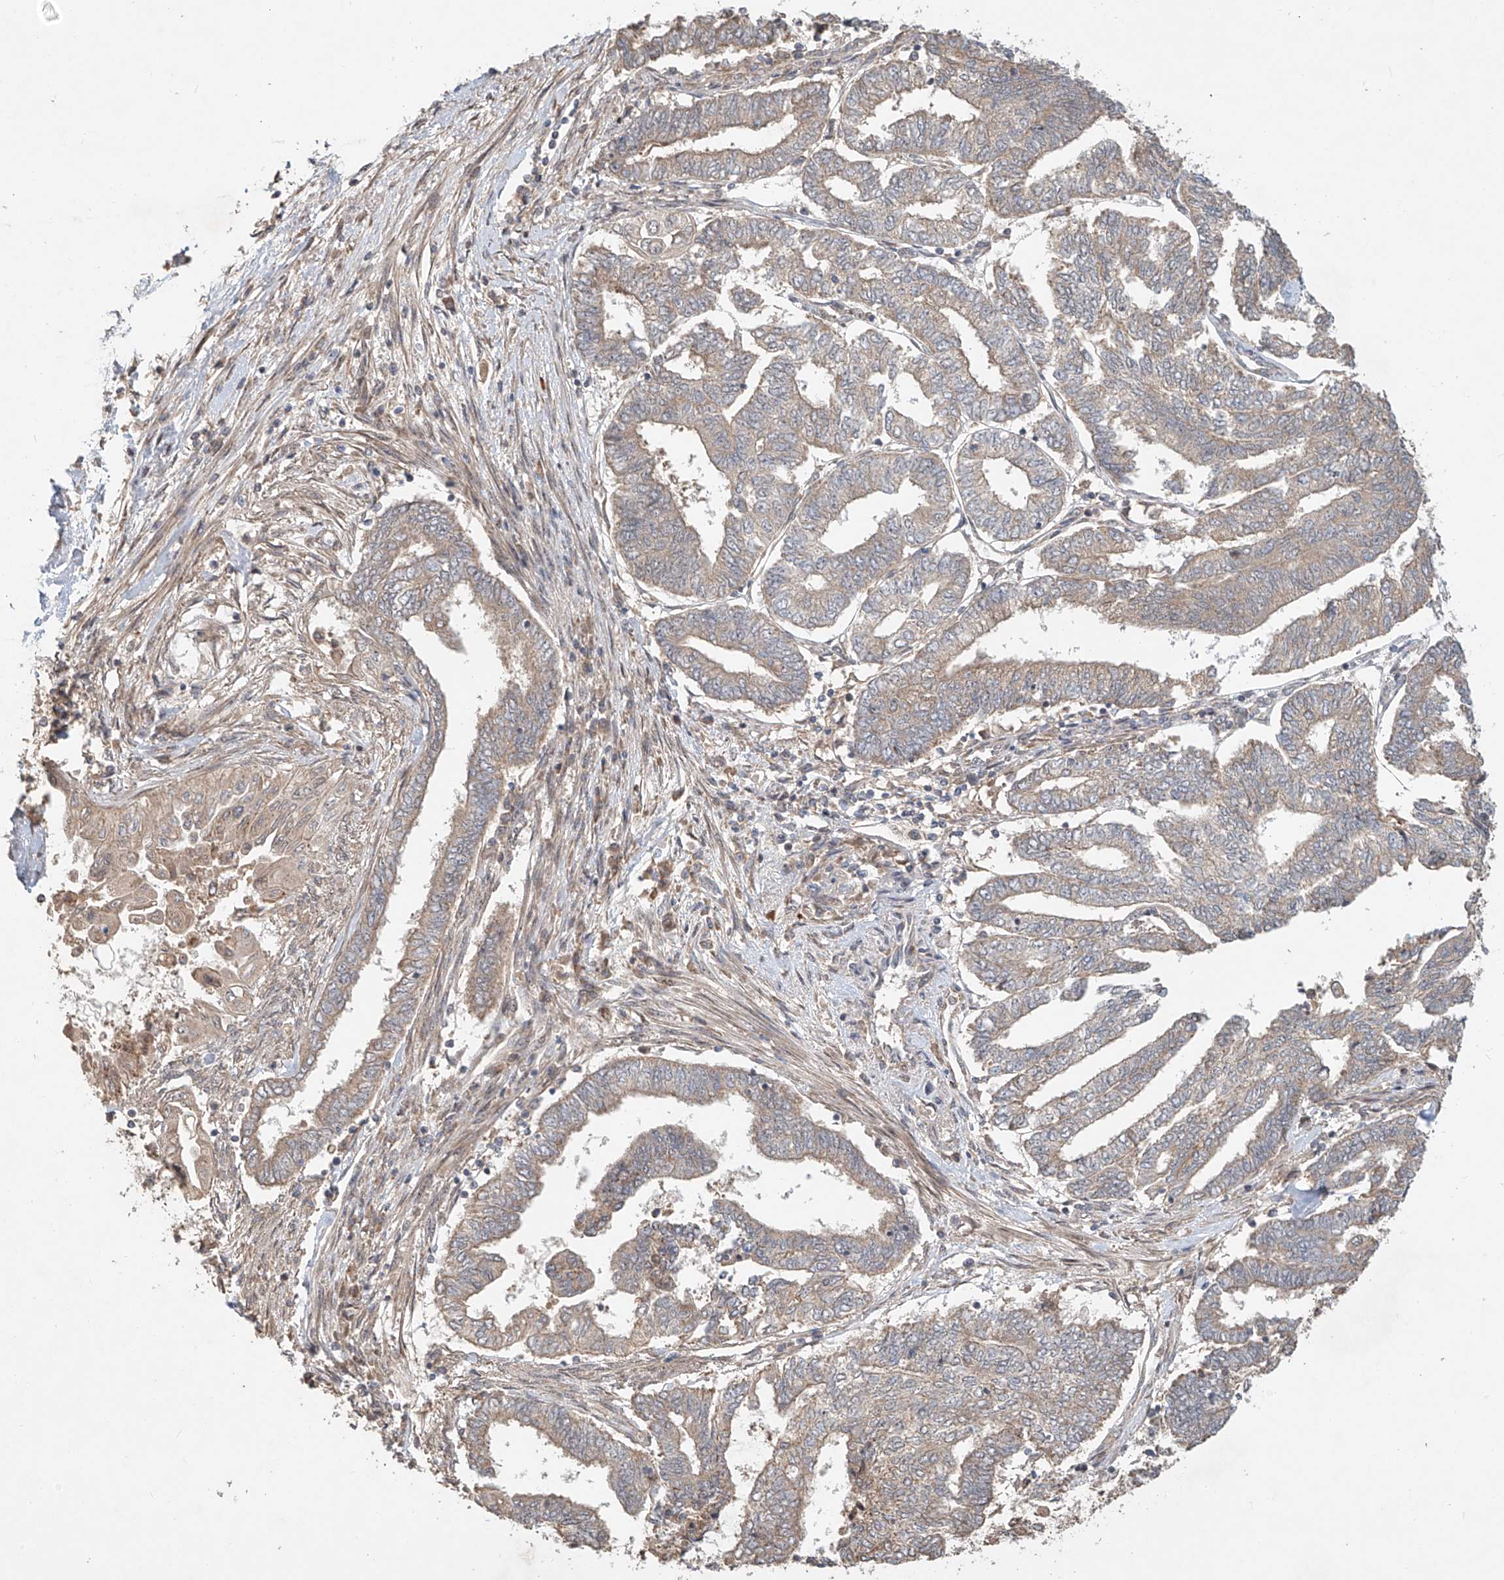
{"staining": {"intensity": "weak", "quantity": "25%-75%", "location": "cytoplasmic/membranous"}, "tissue": "endometrial cancer", "cell_type": "Tumor cells", "image_type": "cancer", "snomed": [{"axis": "morphology", "description": "Adenocarcinoma, NOS"}, {"axis": "topography", "description": "Uterus"}, {"axis": "topography", "description": "Endometrium"}], "caption": "Protein staining reveals weak cytoplasmic/membranous positivity in approximately 25%-75% of tumor cells in endometrial cancer (adenocarcinoma).", "gene": "TMEM61", "patient": {"sex": "female", "age": 70}}